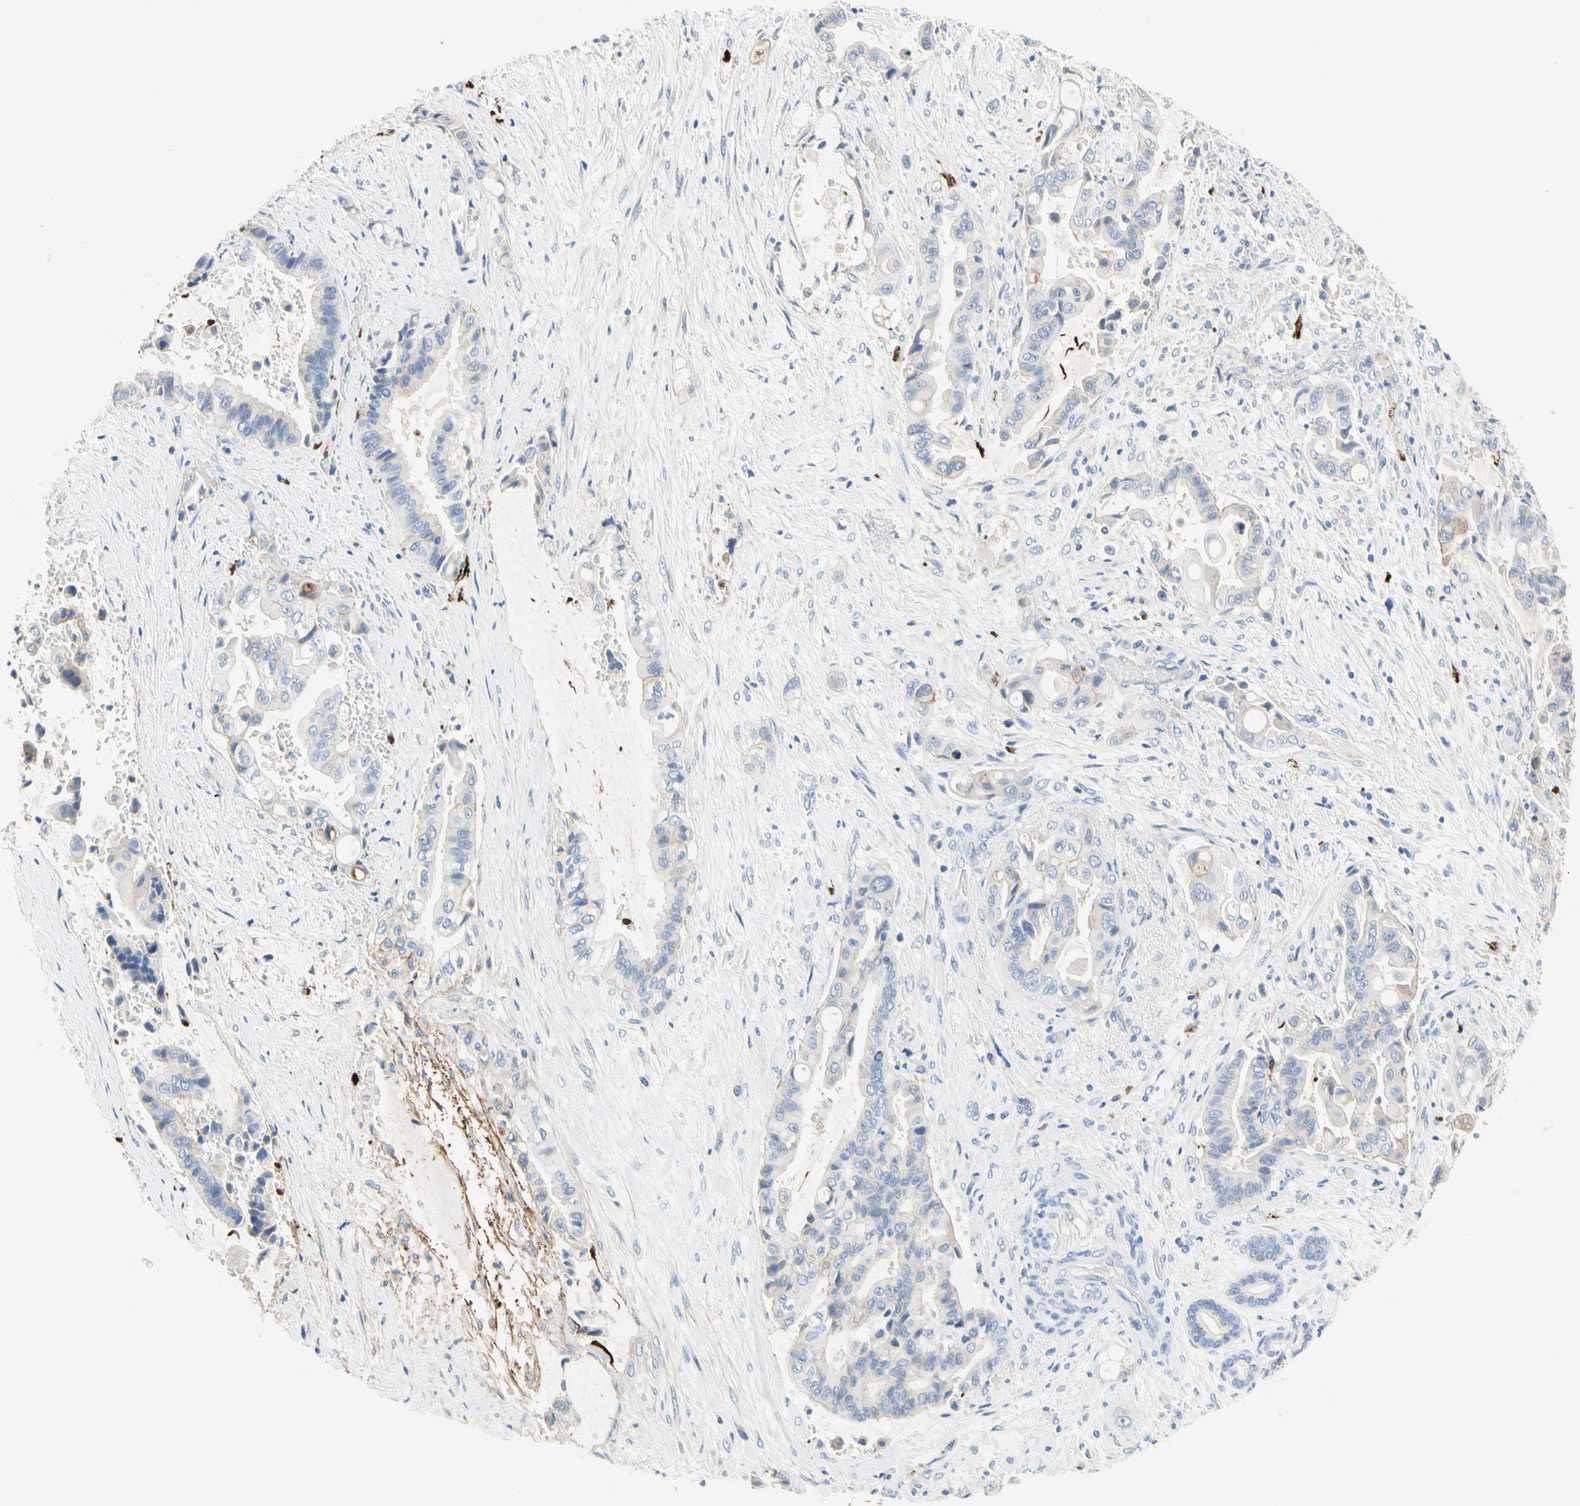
{"staining": {"intensity": "negative", "quantity": "none", "location": "none"}, "tissue": "liver cancer", "cell_type": "Tumor cells", "image_type": "cancer", "snomed": [{"axis": "morphology", "description": "Cholangiocarcinoma"}, {"axis": "topography", "description": "Liver"}], "caption": "An image of human liver cholangiocarcinoma is negative for staining in tumor cells. Nuclei are stained in blue.", "gene": "NECTIN4", "patient": {"sex": "female", "age": 61}}